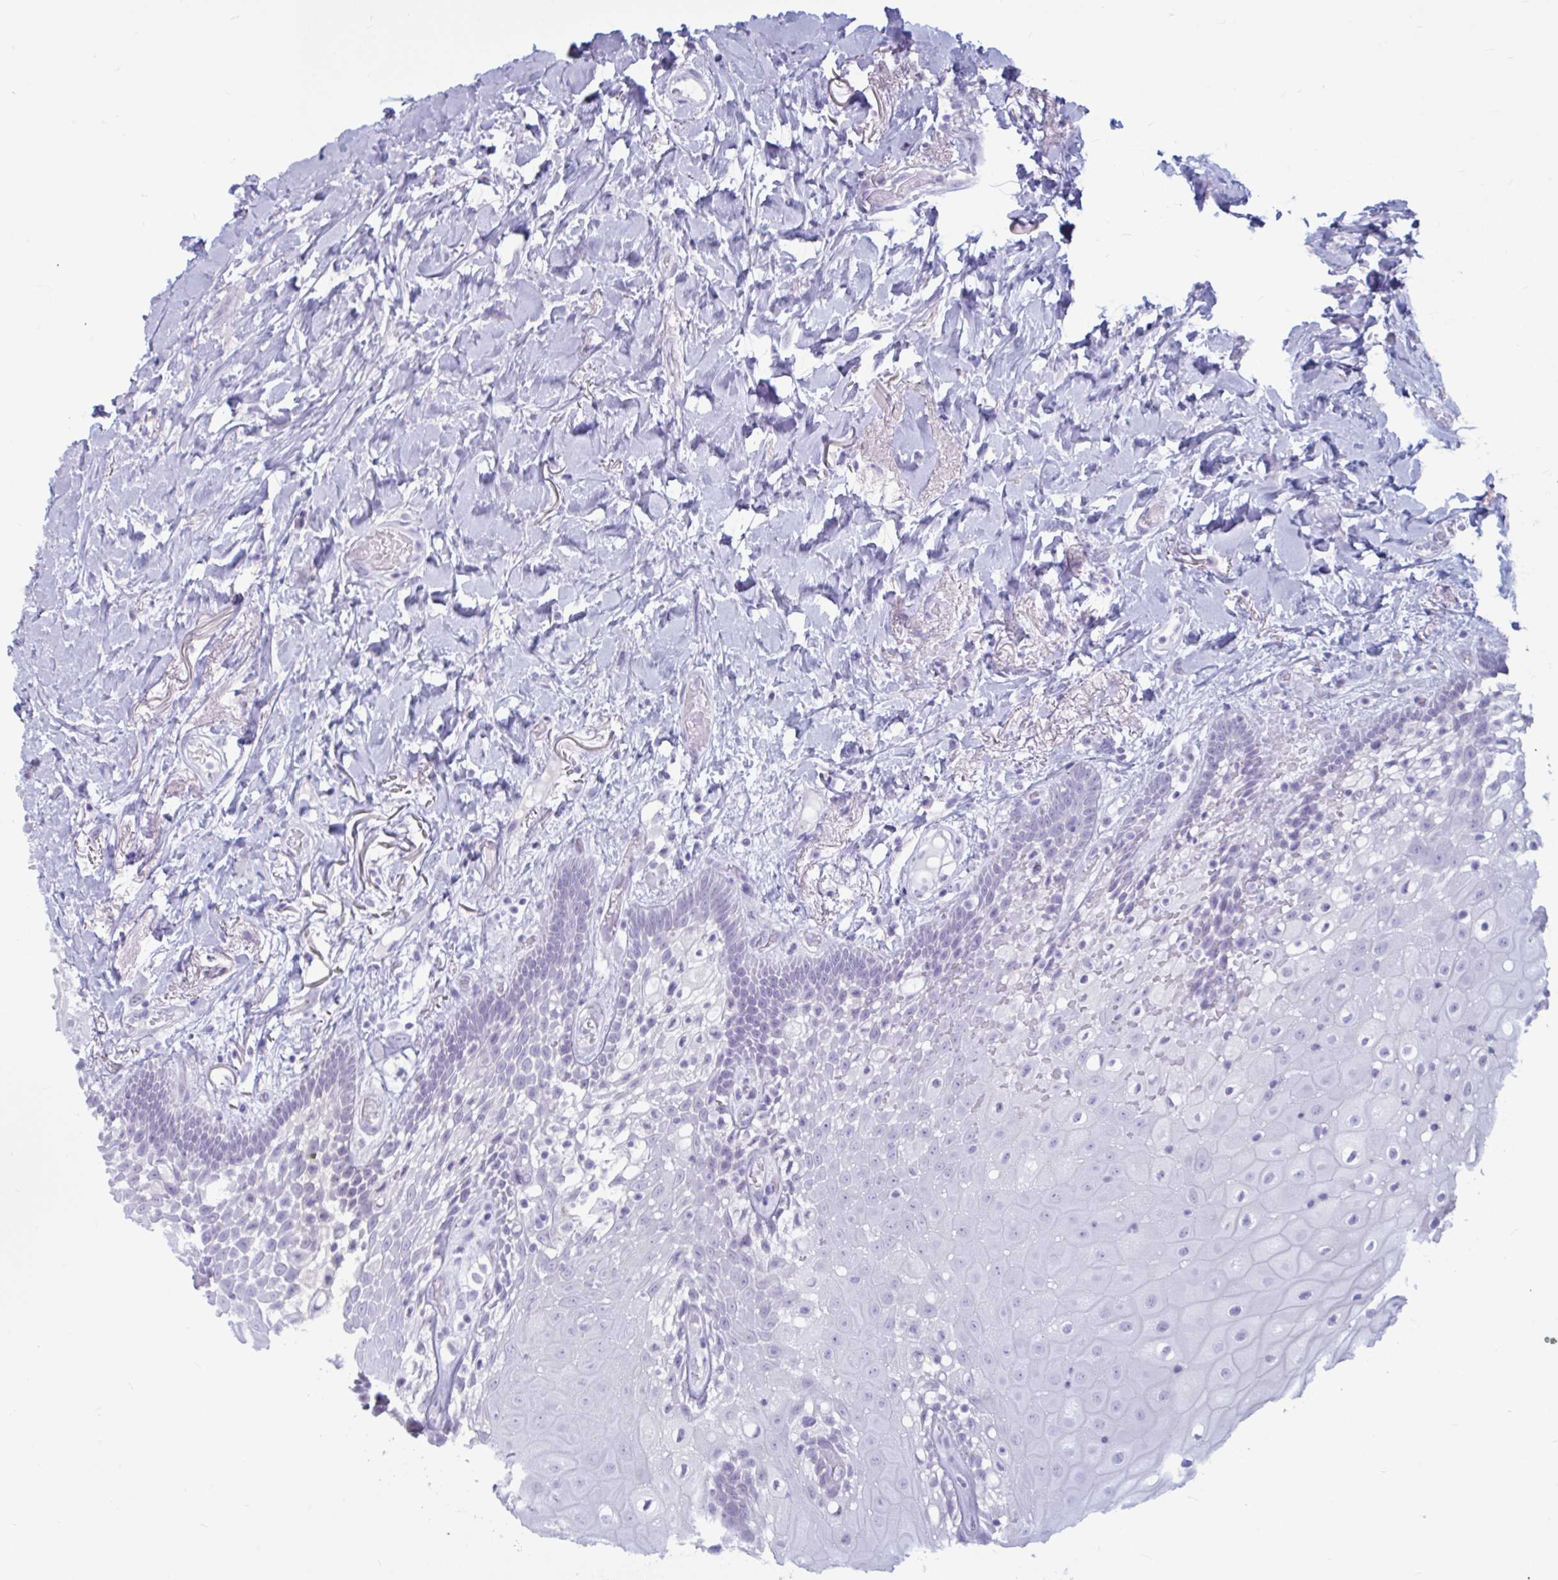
{"staining": {"intensity": "negative", "quantity": "none", "location": "none"}, "tissue": "oral mucosa", "cell_type": "Squamous epithelial cells", "image_type": "normal", "snomed": [{"axis": "morphology", "description": "Normal tissue, NOS"}, {"axis": "morphology", "description": "Squamous cell carcinoma, NOS"}, {"axis": "topography", "description": "Oral tissue"}, {"axis": "topography", "description": "Head-Neck"}], "caption": "High power microscopy image of an immunohistochemistry (IHC) photomicrograph of benign oral mucosa, revealing no significant staining in squamous epithelial cells. The staining was performed using DAB to visualize the protein expression in brown, while the nuclei were stained in blue with hematoxylin (Magnification: 20x).", "gene": "BBS10", "patient": {"sex": "male", "age": 64}}